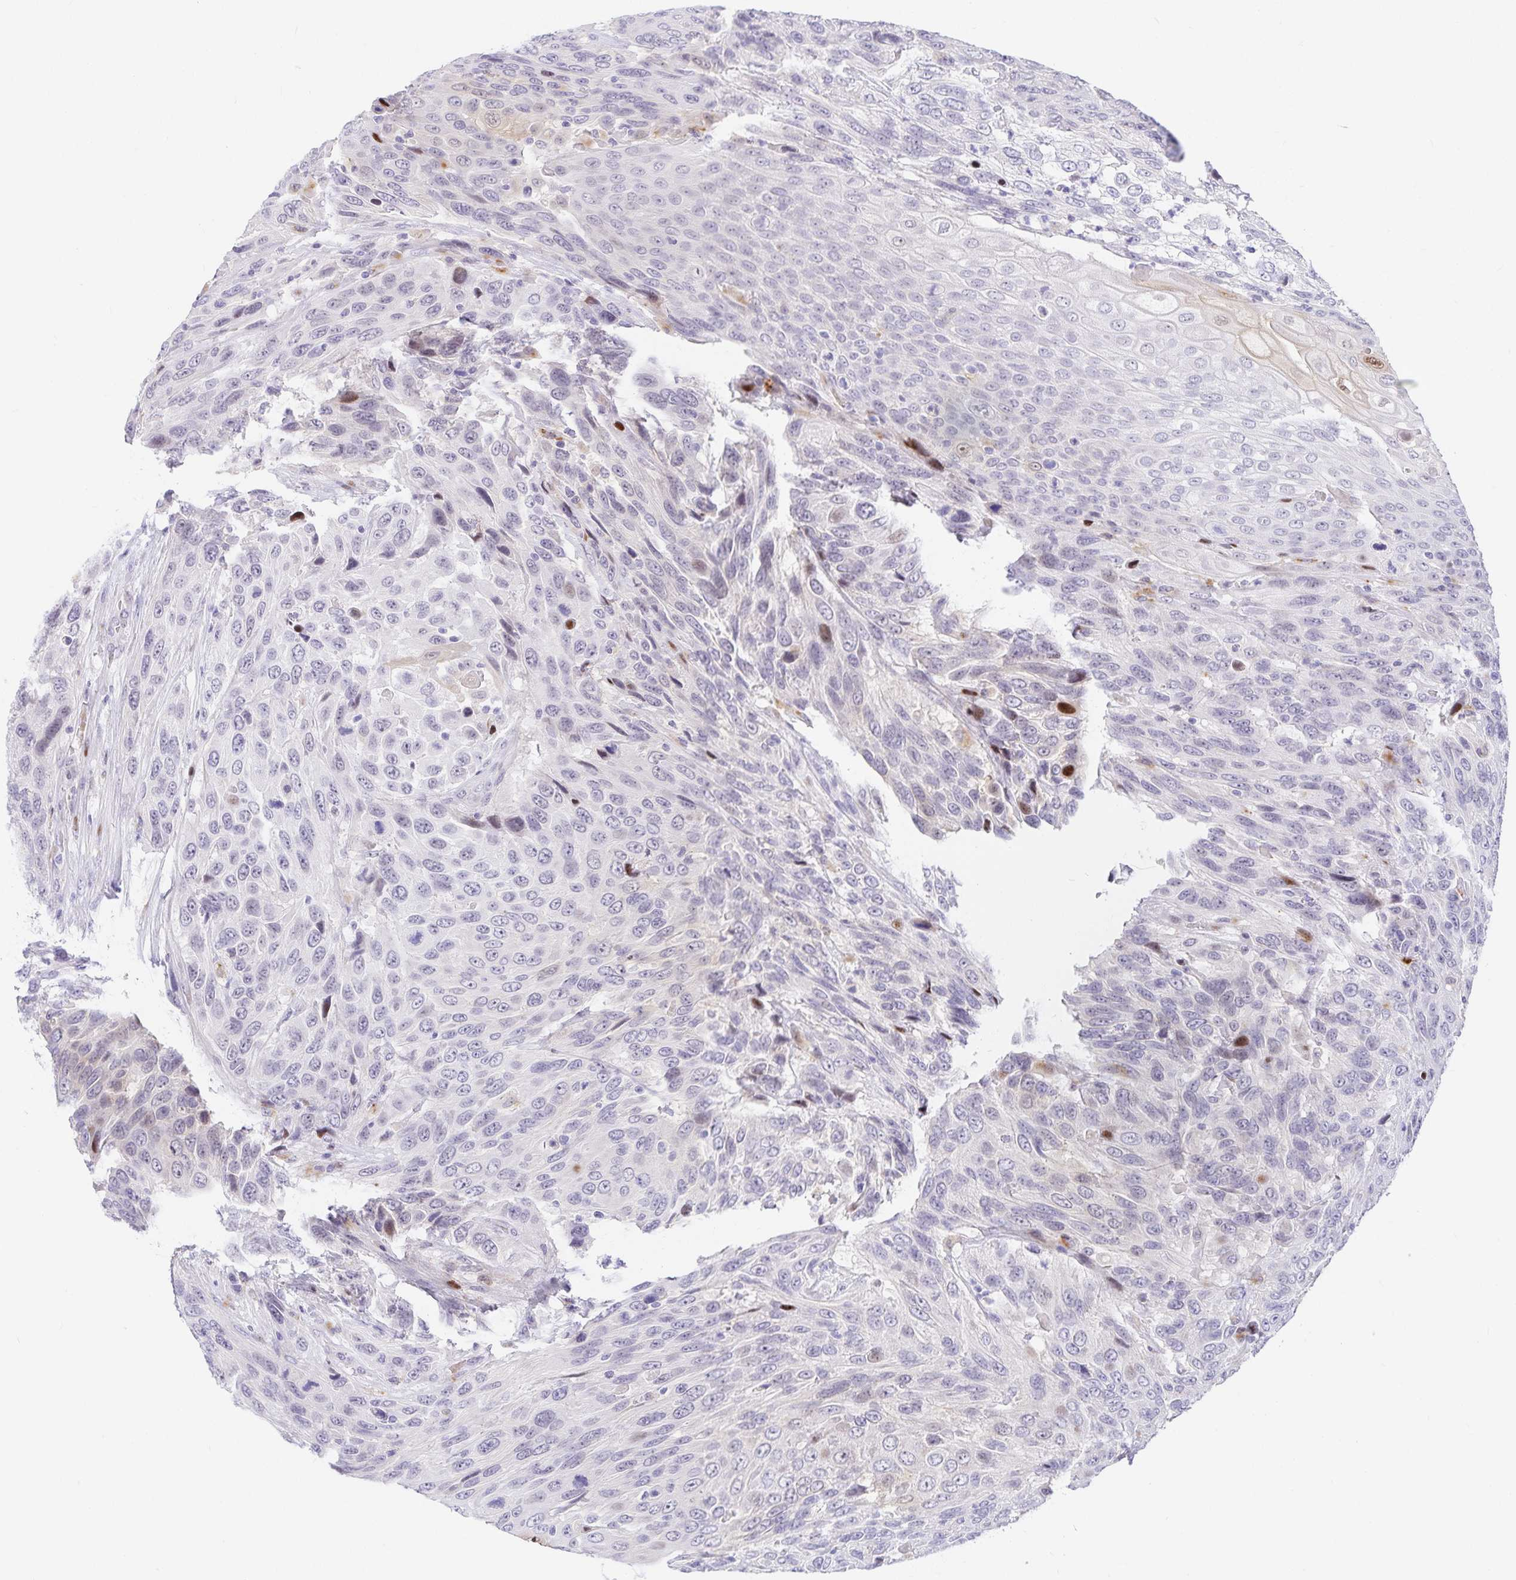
{"staining": {"intensity": "moderate", "quantity": "<25%", "location": "nuclear"}, "tissue": "urothelial cancer", "cell_type": "Tumor cells", "image_type": "cancer", "snomed": [{"axis": "morphology", "description": "Urothelial carcinoma, High grade"}, {"axis": "topography", "description": "Urinary bladder"}], "caption": "Immunohistochemistry image of urothelial cancer stained for a protein (brown), which reveals low levels of moderate nuclear positivity in about <25% of tumor cells.", "gene": "KBTBD13", "patient": {"sex": "female", "age": 70}}